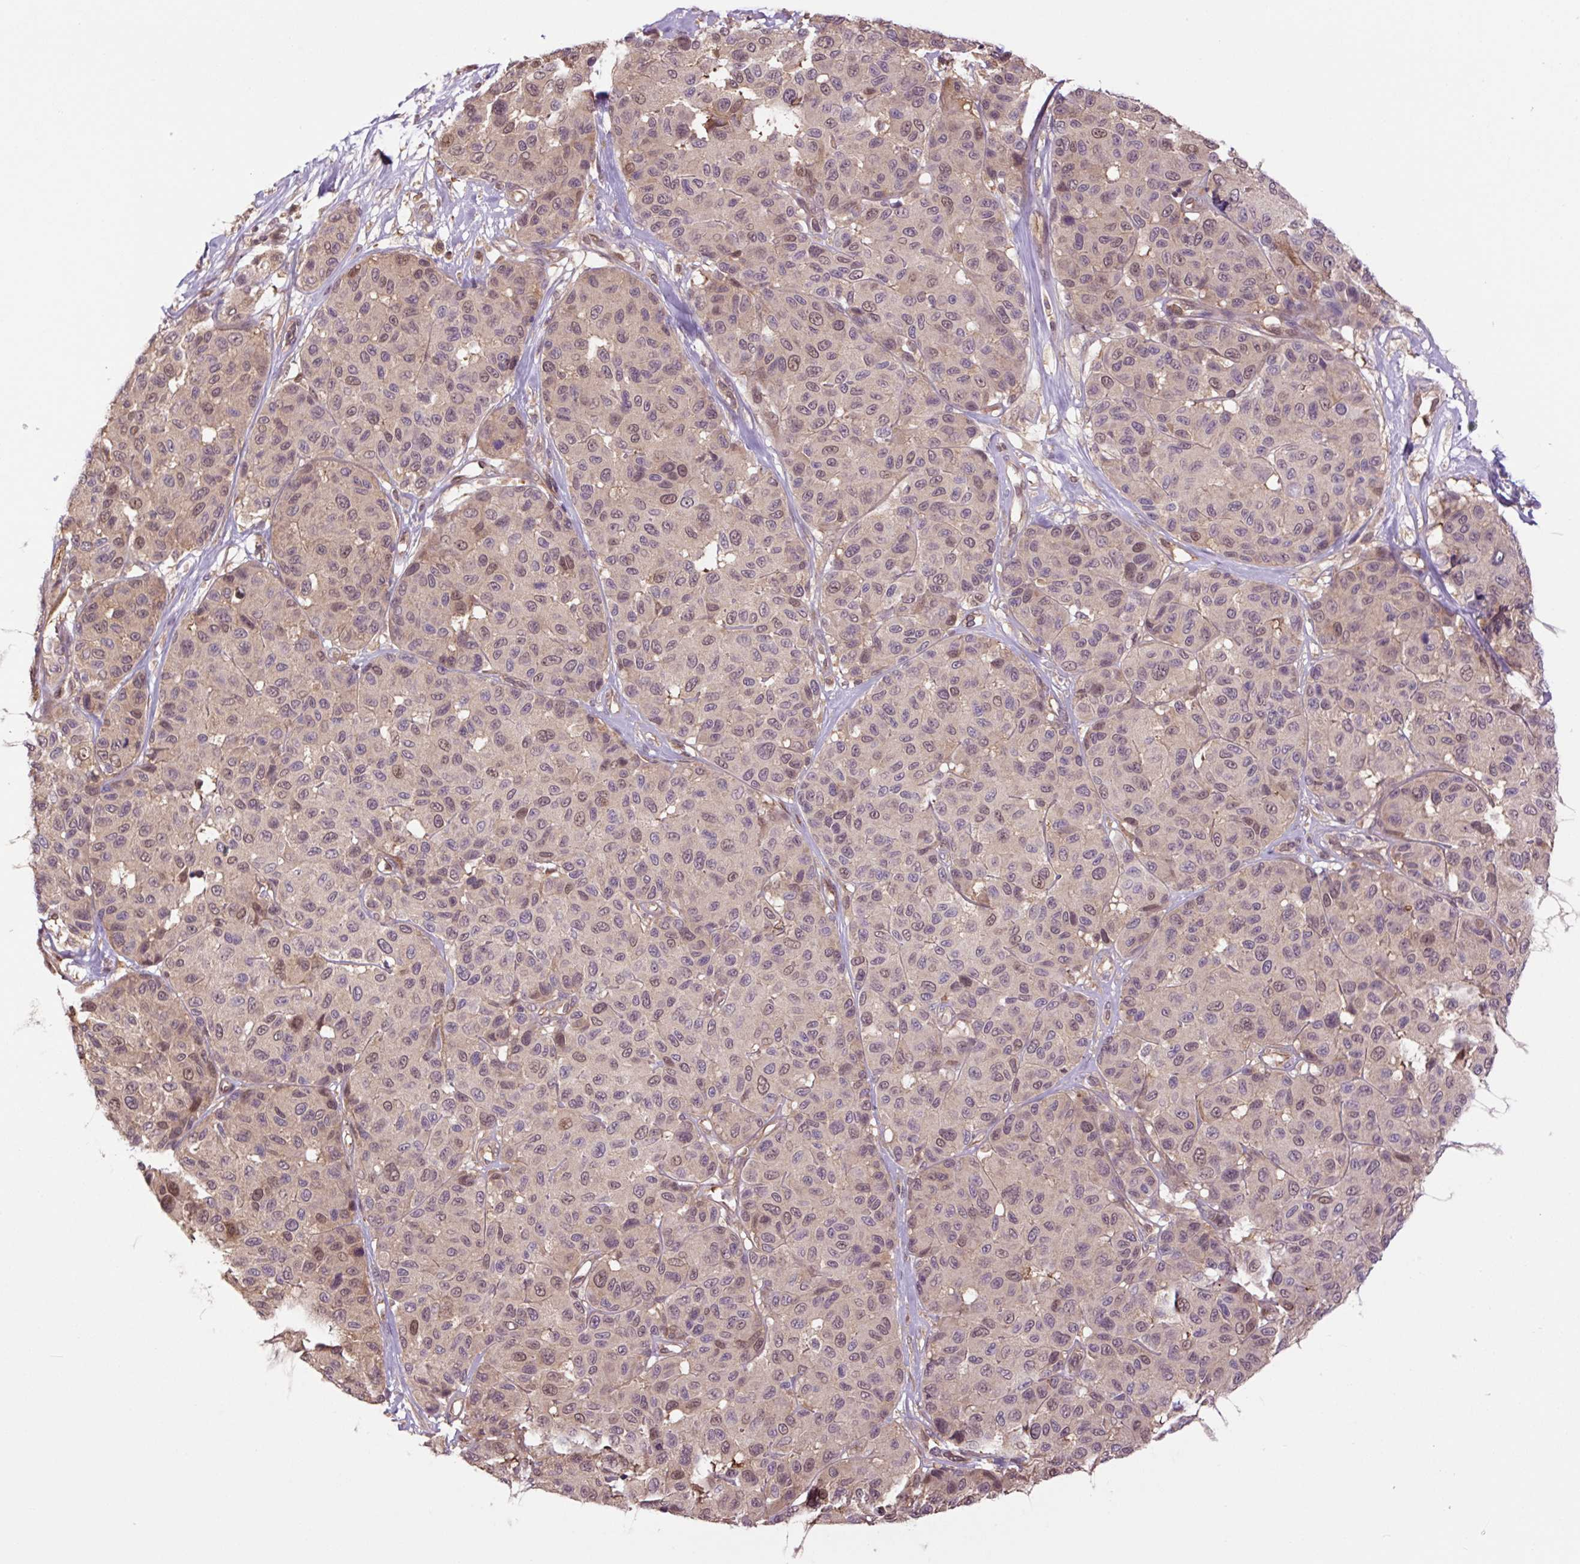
{"staining": {"intensity": "weak", "quantity": "25%-75%", "location": "nuclear"}, "tissue": "melanoma", "cell_type": "Tumor cells", "image_type": "cancer", "snomed": [{"axis": "morphology", "description": "Malignant melanoma, NOS"}, {"axis": "topography", "description": "Skin"}], "caption": "Malignant melanoma stained with DAB (3,3'-diaminobenzidine) immunohistochemistry displays low levels of weak nuclear staining in about 25%-75% of tumor cells.", "gene": "TPT1", "patient": {"sex": "female", "age": 66}}